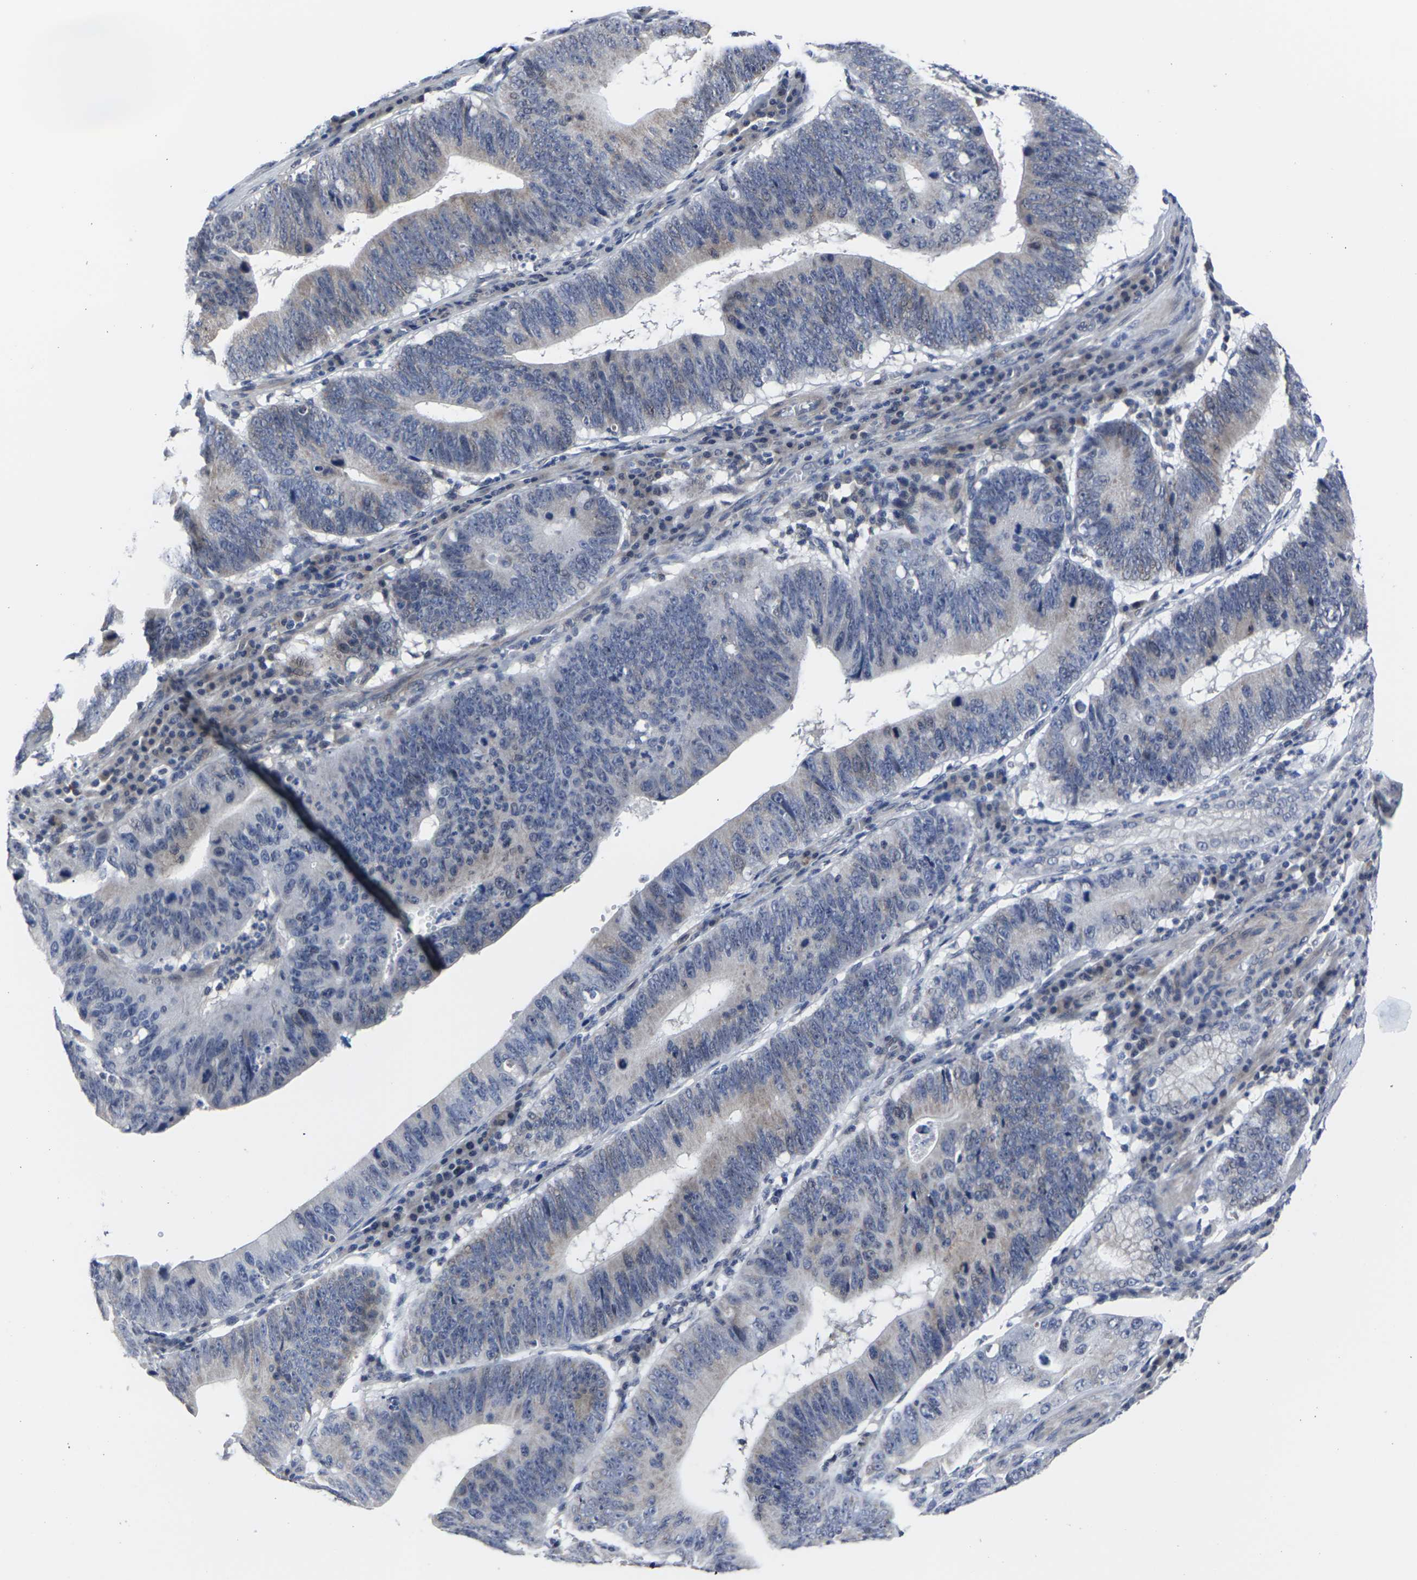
{"staining": {"intensity": "weak", "quantity": "<25%", "location": "cytoplasmic/membranous"}, "tissue": "stomach cancer", "cell_type": "Tumor cells", "image_type": "cancer", "snomed": [{"axis": "morphology", "description": "Adenocarcinoma, NOS"}, {"axis": "topography", "description": "Stomach"}], "caption": "Protein analysis of stomach adenocarcinoma demonstrates no significant positivity in tumor cells.", "gene": "MSANTD4", "patient": {"sex": "male", "age": 59}}